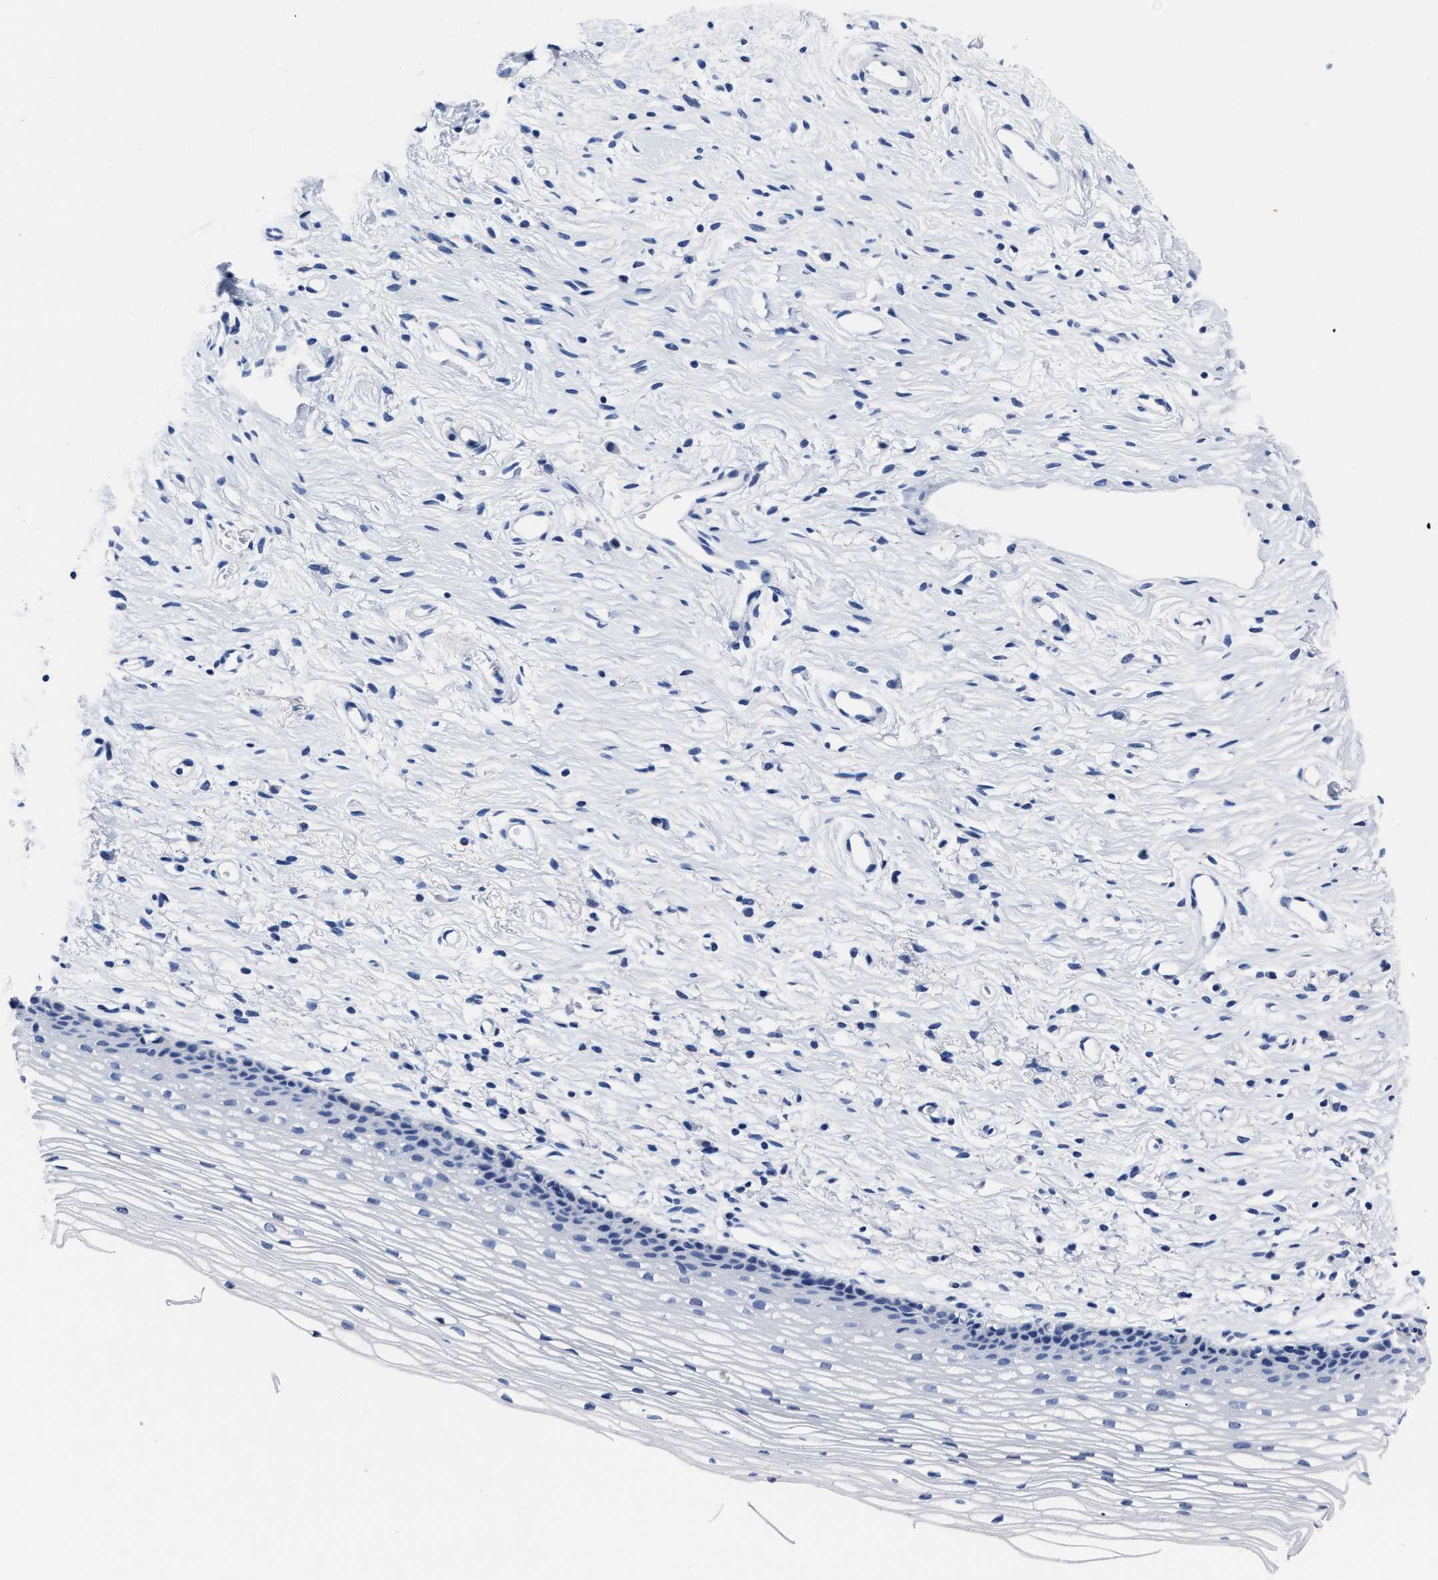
{"staining": {"intensity": "moderate", "quantity": "<25%", "location": "cytoplasmic/membranous"}, "tissue": "cervix", "cell_type": "Glandular cells", "image_type": "normal", "snomed": [{"axis": "morphology", "description": "Normal tissue, NOS"}, {"axis": "topography", "description": "Cervix"}], "caption": "IHC of benign human cervix demonstrates low levels of moderate cytoplasmic/membranous positivity in about <25% of glandular cells.", "gene": "ALPG", "patient": {"sex": "female", "age": 77}}